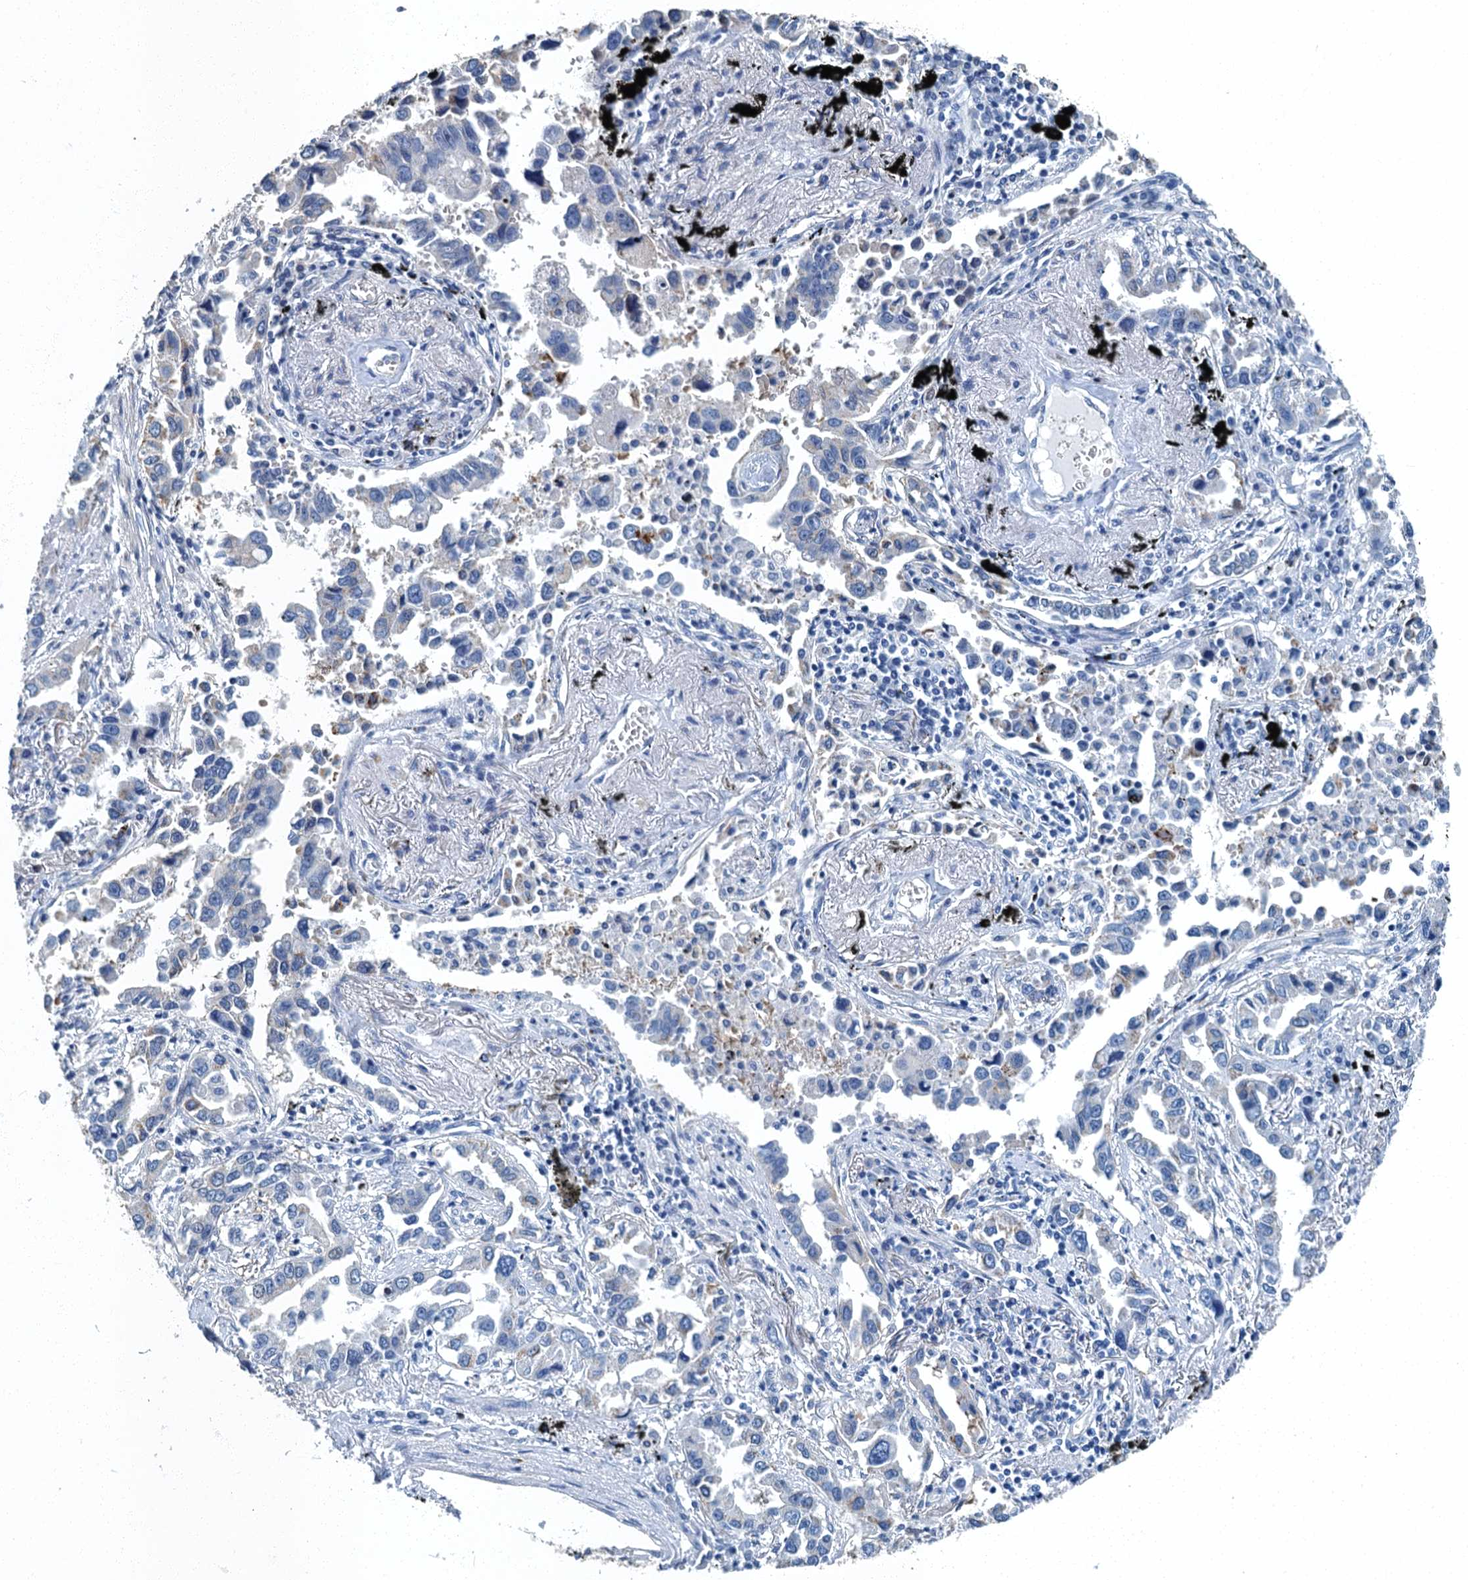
{"staining": {"intensity": "negative", "quantity": "none", "location": "none"}, "tissue": "lung cancer", "cell_type": "Tumor cells", "image_type": "cancer", "snomed": [{"axis": "morphology", "description": "Adenocarcinoma, NOS"}, {"axis": "topography", "description": "Lung"}], "caption": "A high-resolution micrograph shows IHC staining of lung adenocarcinoma, which reveals no significant positivity in tumor cells.", "gene": "GADL1", "patient": {"sex": "male", "age": 67}}